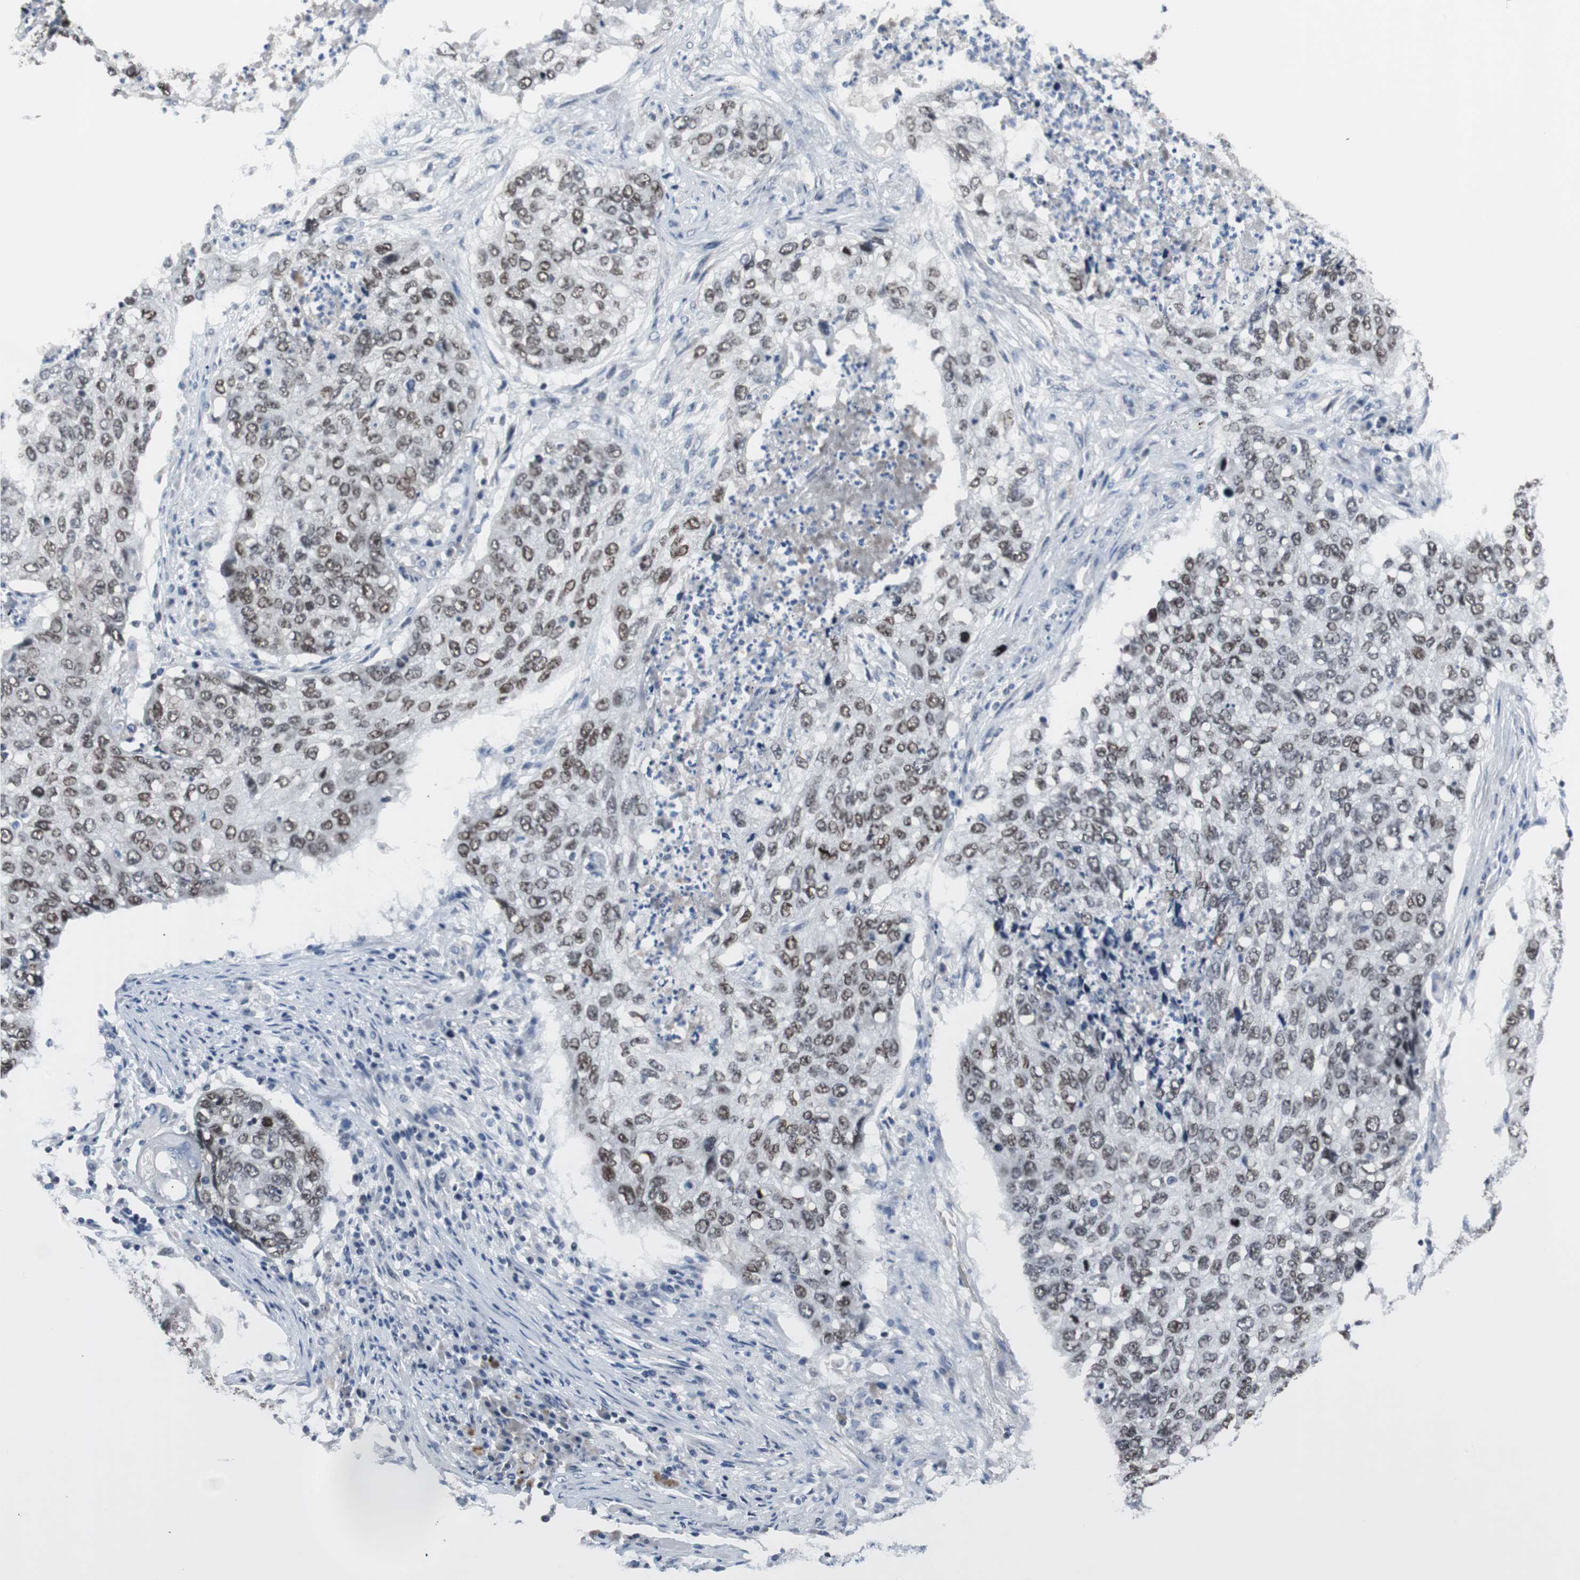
{"staining": {"intensity": "moderate", "quantity": "25%-75%", "location": "nuclear"}, "tissue": "lung cancer", "cell_type": "Tumor cells", "image_type": "cancer", "snomed": [{"axis": "morphology", "description": "Squamous cell carcinoma, NOS"}, {"axis": "topography", "description": "Lung"}], "caption": "The immunohistochemical stain shows moderate nuclear positivity in tumor cells of lung squamous cell carcinoma tissue.", "gene": "TP63", "patient": {"sex": "female", "age": 63}}